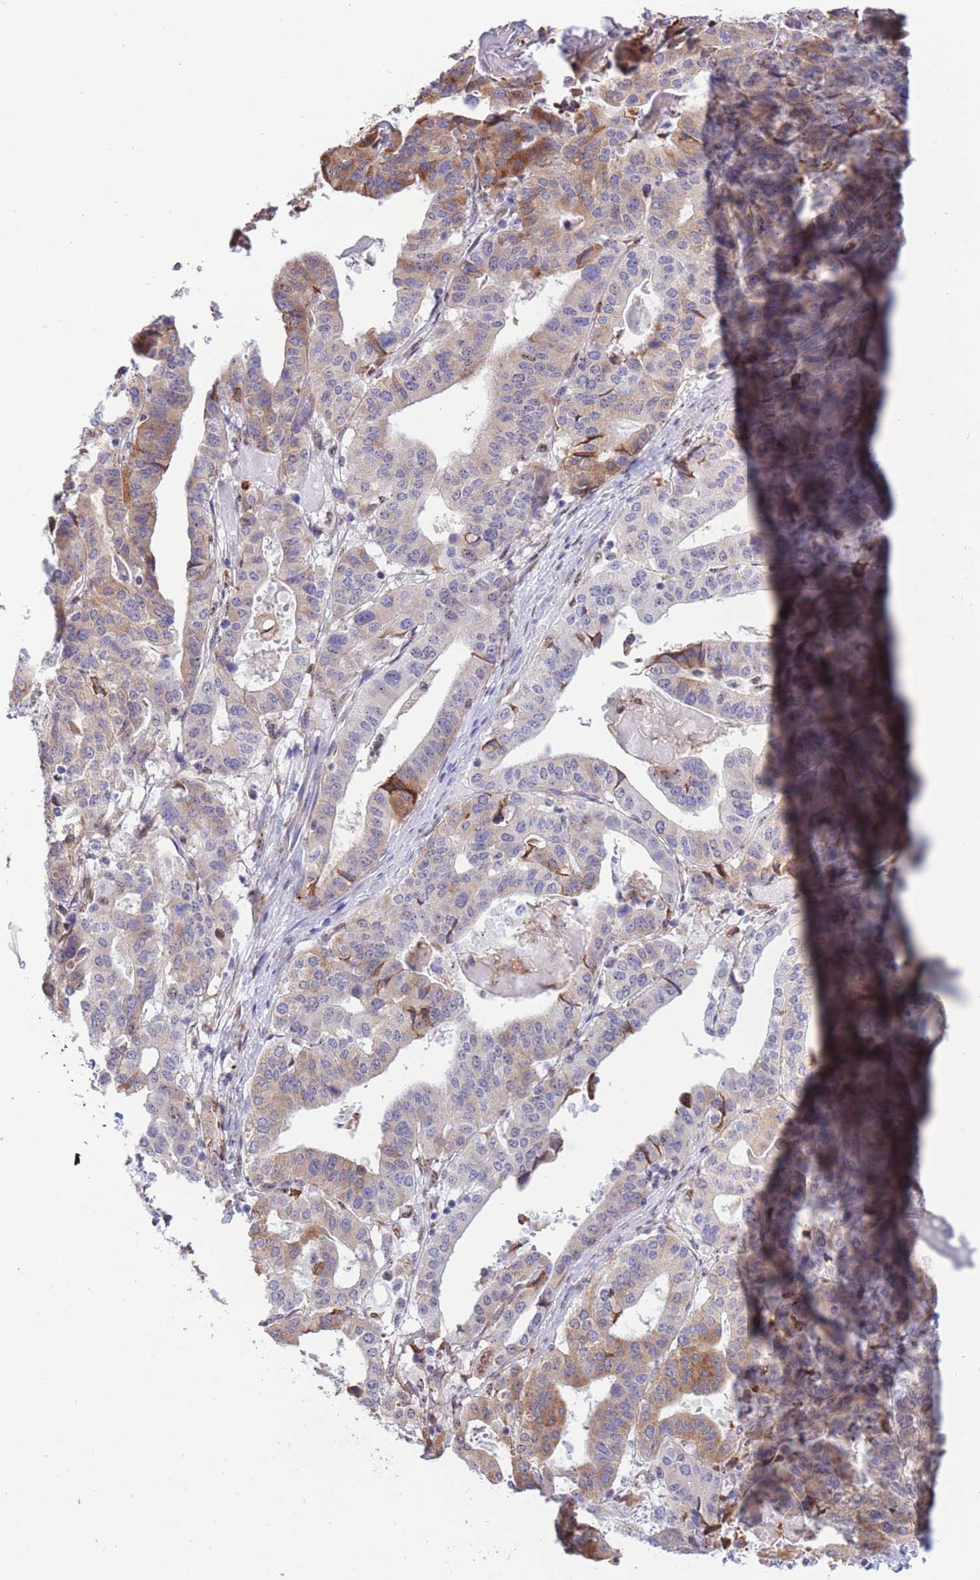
{"staining": {"intensity": "moderate", "quantity": ">75%", "location": "cytoplasmic/membranous"}, "tissue": "stomach cancer", "cell_type": "Tumor cells", "image_type": "cancer", "snomed": [{"axis": "morphology", "description": "Adenocarcinoma, NOS"}, {"axis": "topography", "description": "Stomach"}], "caption": "This is an image of IHC staining of stomach adenocarcinoma, which shows moderate expression in the cytoplasmic/membranous of tumor cells.", "gene": "FAM153A", "patient": {"sex": "male", "age": 48}}